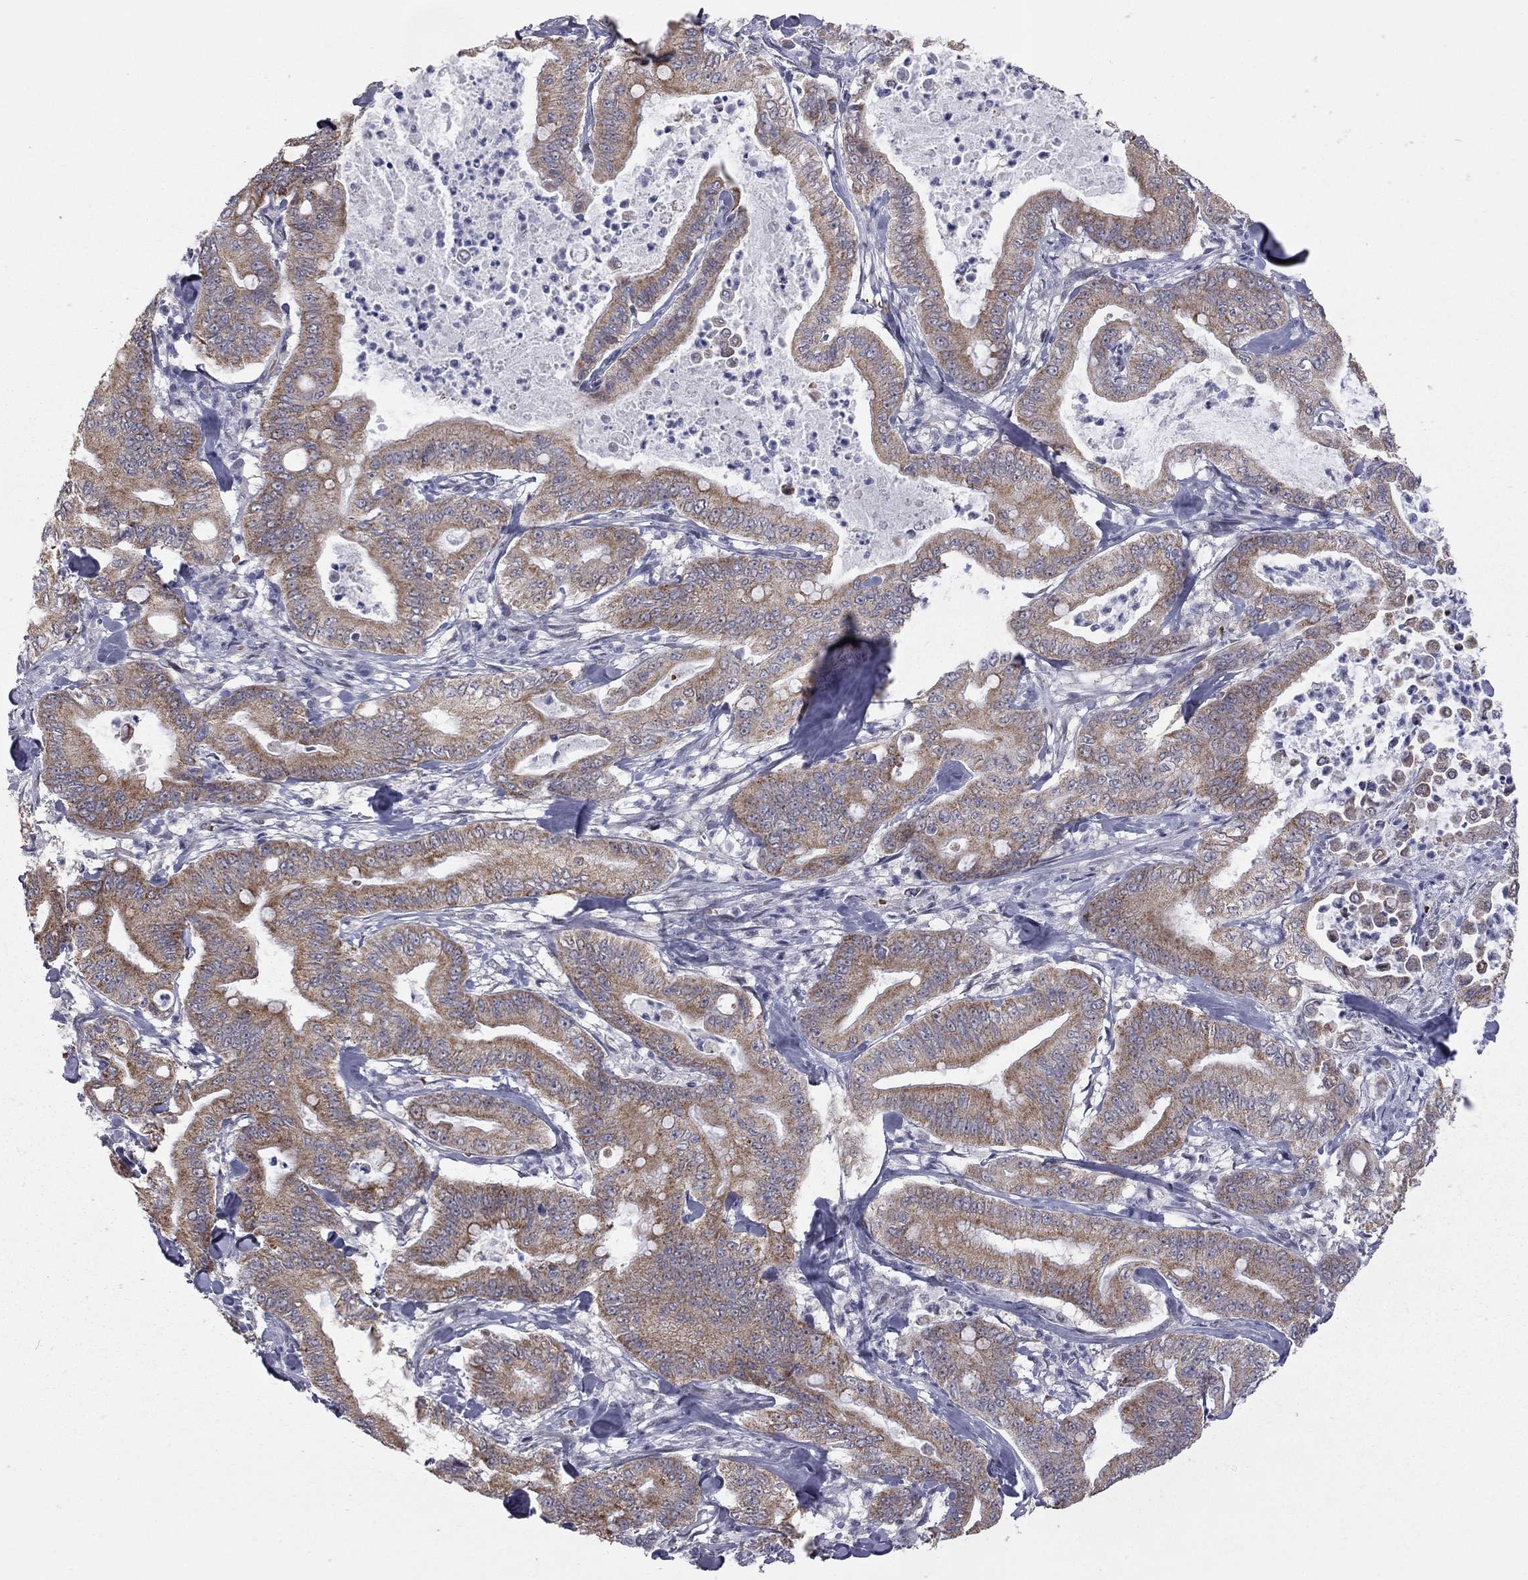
{"staining": {"intensity": "moderate", "quantity": ">75%", "location": "cytoplasmic/membranous"}, "tissue": "pancreatic cancer", "cell_type": "Tumor cells", "image_type": "cancer", "snomed": [{"axis": "morphology", "description": "Adenocarcinoma, NOS"}, {"axis": "topography", "description": "Pancreas"}], "caption": "The histopathology image demonstrates a brown stain indicating the presence of a protein in the cytoplasmic/membranous of tumor cells in pancreatic cancer (adenocarcinoma). (Stains: DAB (3,3'-diaminobenzidine) in brown, nuclei in blue, Microscopy: brightfield microscopy at high magnification).", "gene": "MC3R", "patient": {"sex": "male", "age": 71}}